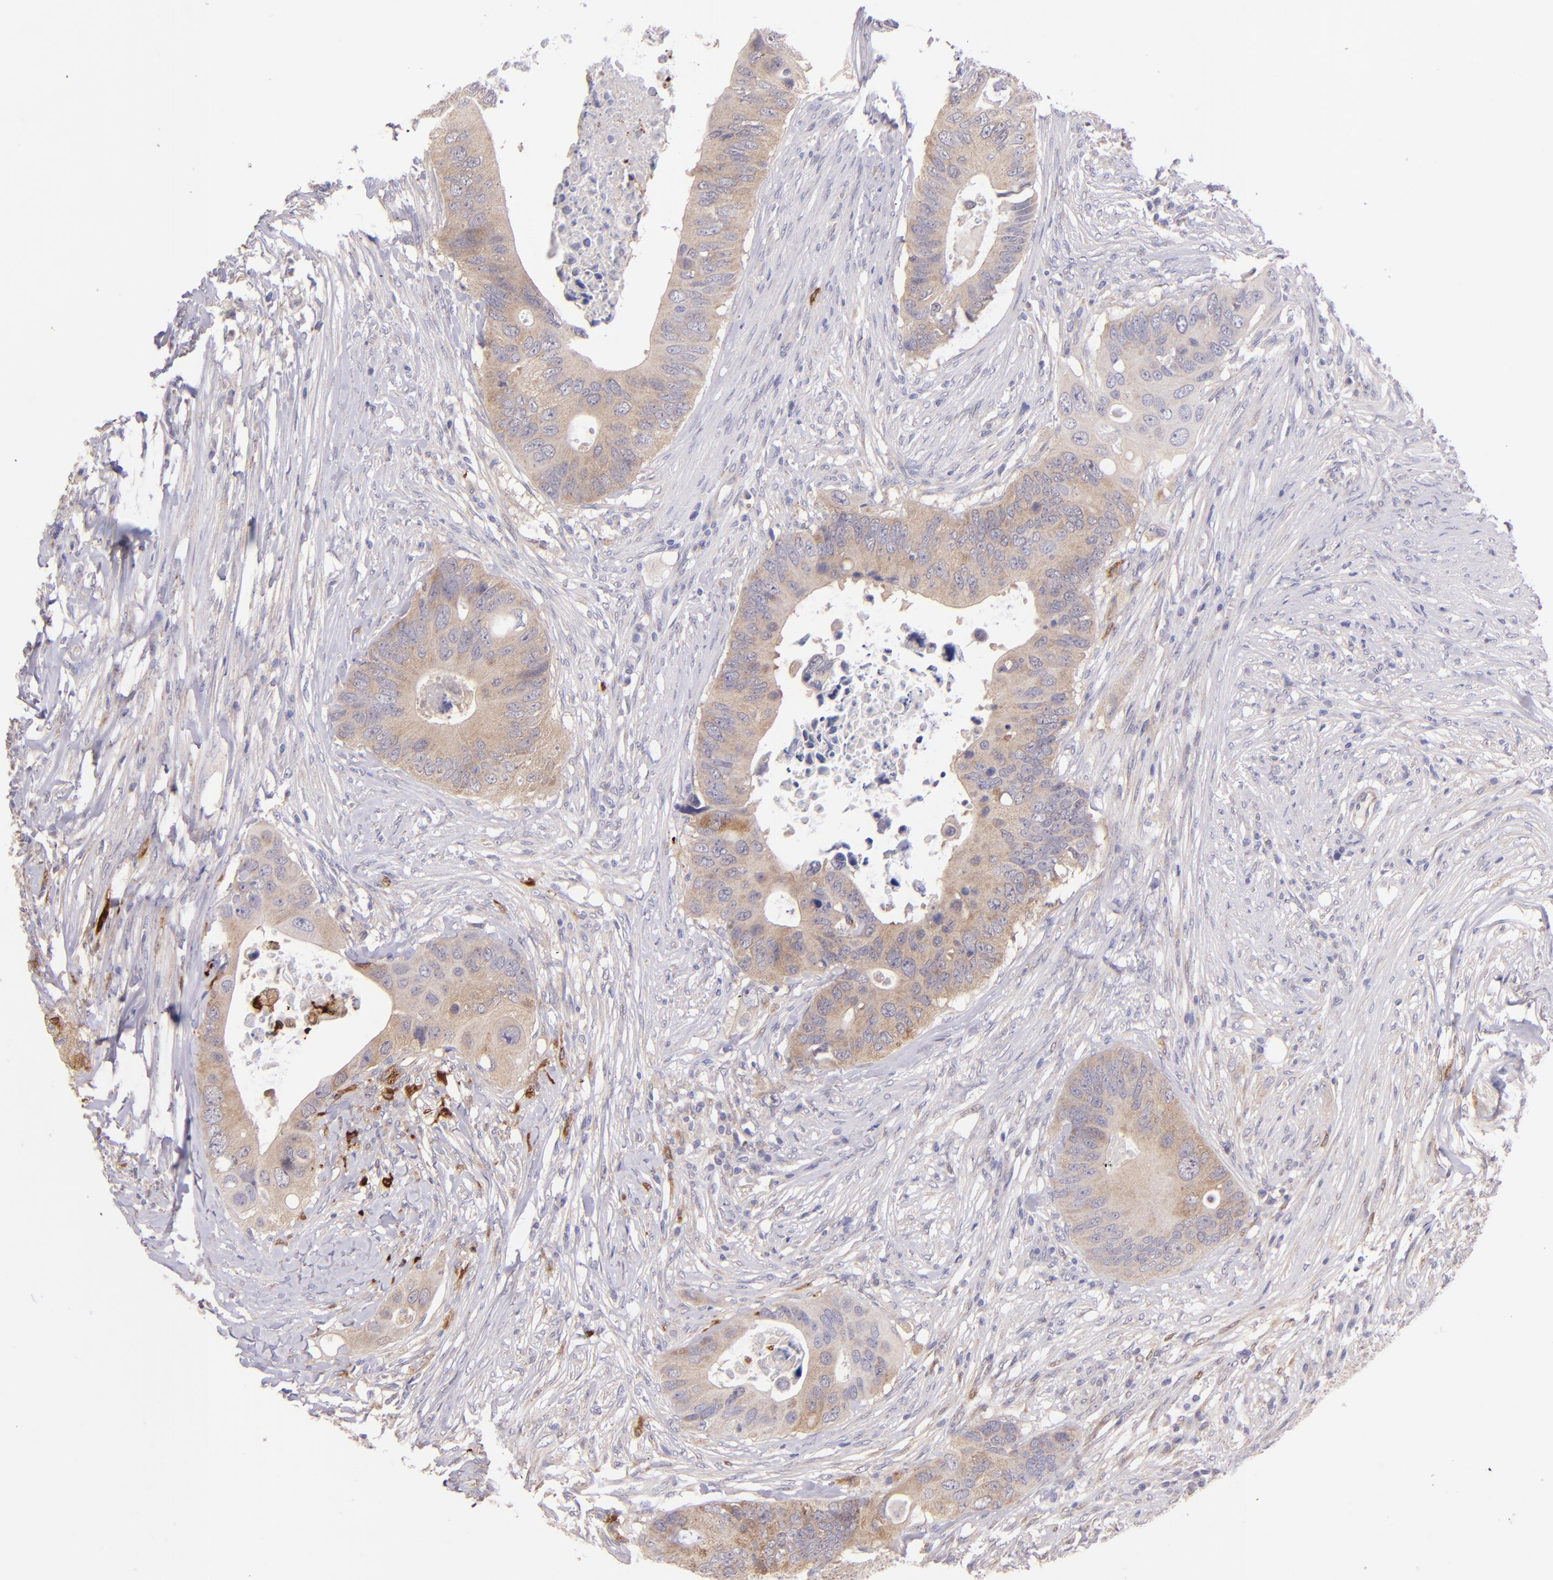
{"staining": {"intensity": "weak", "quantity": ">75%", "location": "cytoplasmic/membranous"}, "tissue": "colorectal cancer", "cell_type": "Tumor cells", "image_type": "cancer", "snomed": [{"axis": "morphology", "description": "Adenocarcinoma, NOS"}, {"axis": "topography", "description": "Colon"}], "caption": "IHC of human colorectal cancer (adenocarcinoma) displays low levels of weak cytoplasmic/membranous staining in approximately >75% of tumor cells.", "gene": "SH2D4A", "patient": {"sex": "male", "age": 71}}